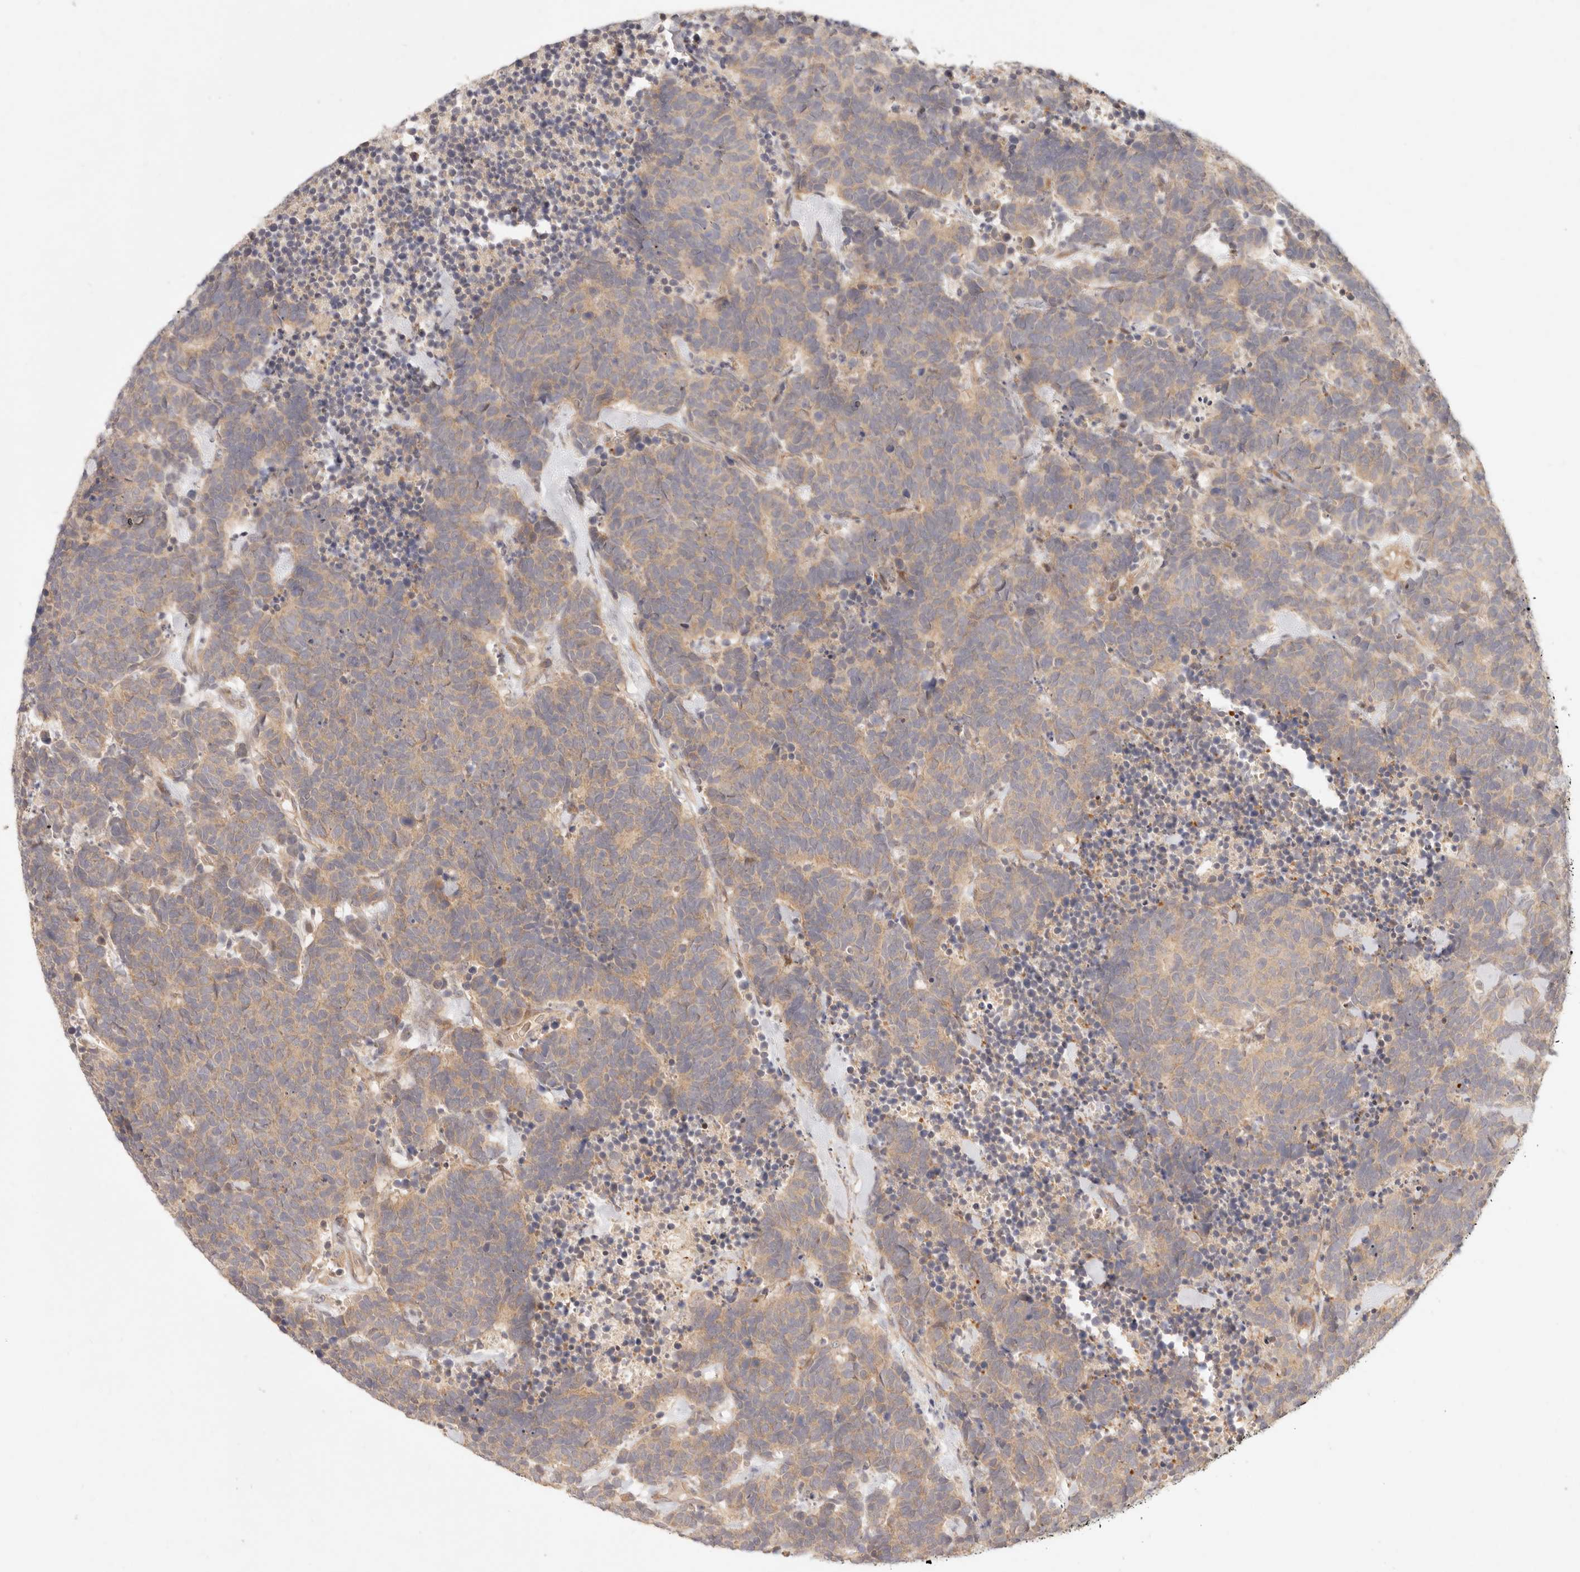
{"staining": {"intensity": "weak", "quantity": ">75%", "location": "cytoplasmic/membranous"}, "tissue": "carcinoid", "cell_type": "Tumor cells", "image_type": "cancer", "snomed": [{"axis": "morphology", "description": "Carcinoma, NOS"}, {"axis": "morphology", "description": "Carcinoid, malignant, NOS"}, {"axis": "topography", "description": "Urinary bladder"}], "caption": "Brown immunohistochemical staining in human carcinoid shows weak cytoplasmic/membranous positivity in about >75% of tumor cells.", "gene": "PPP1R3B", "patient": {"sex": "male", "age": 57}}